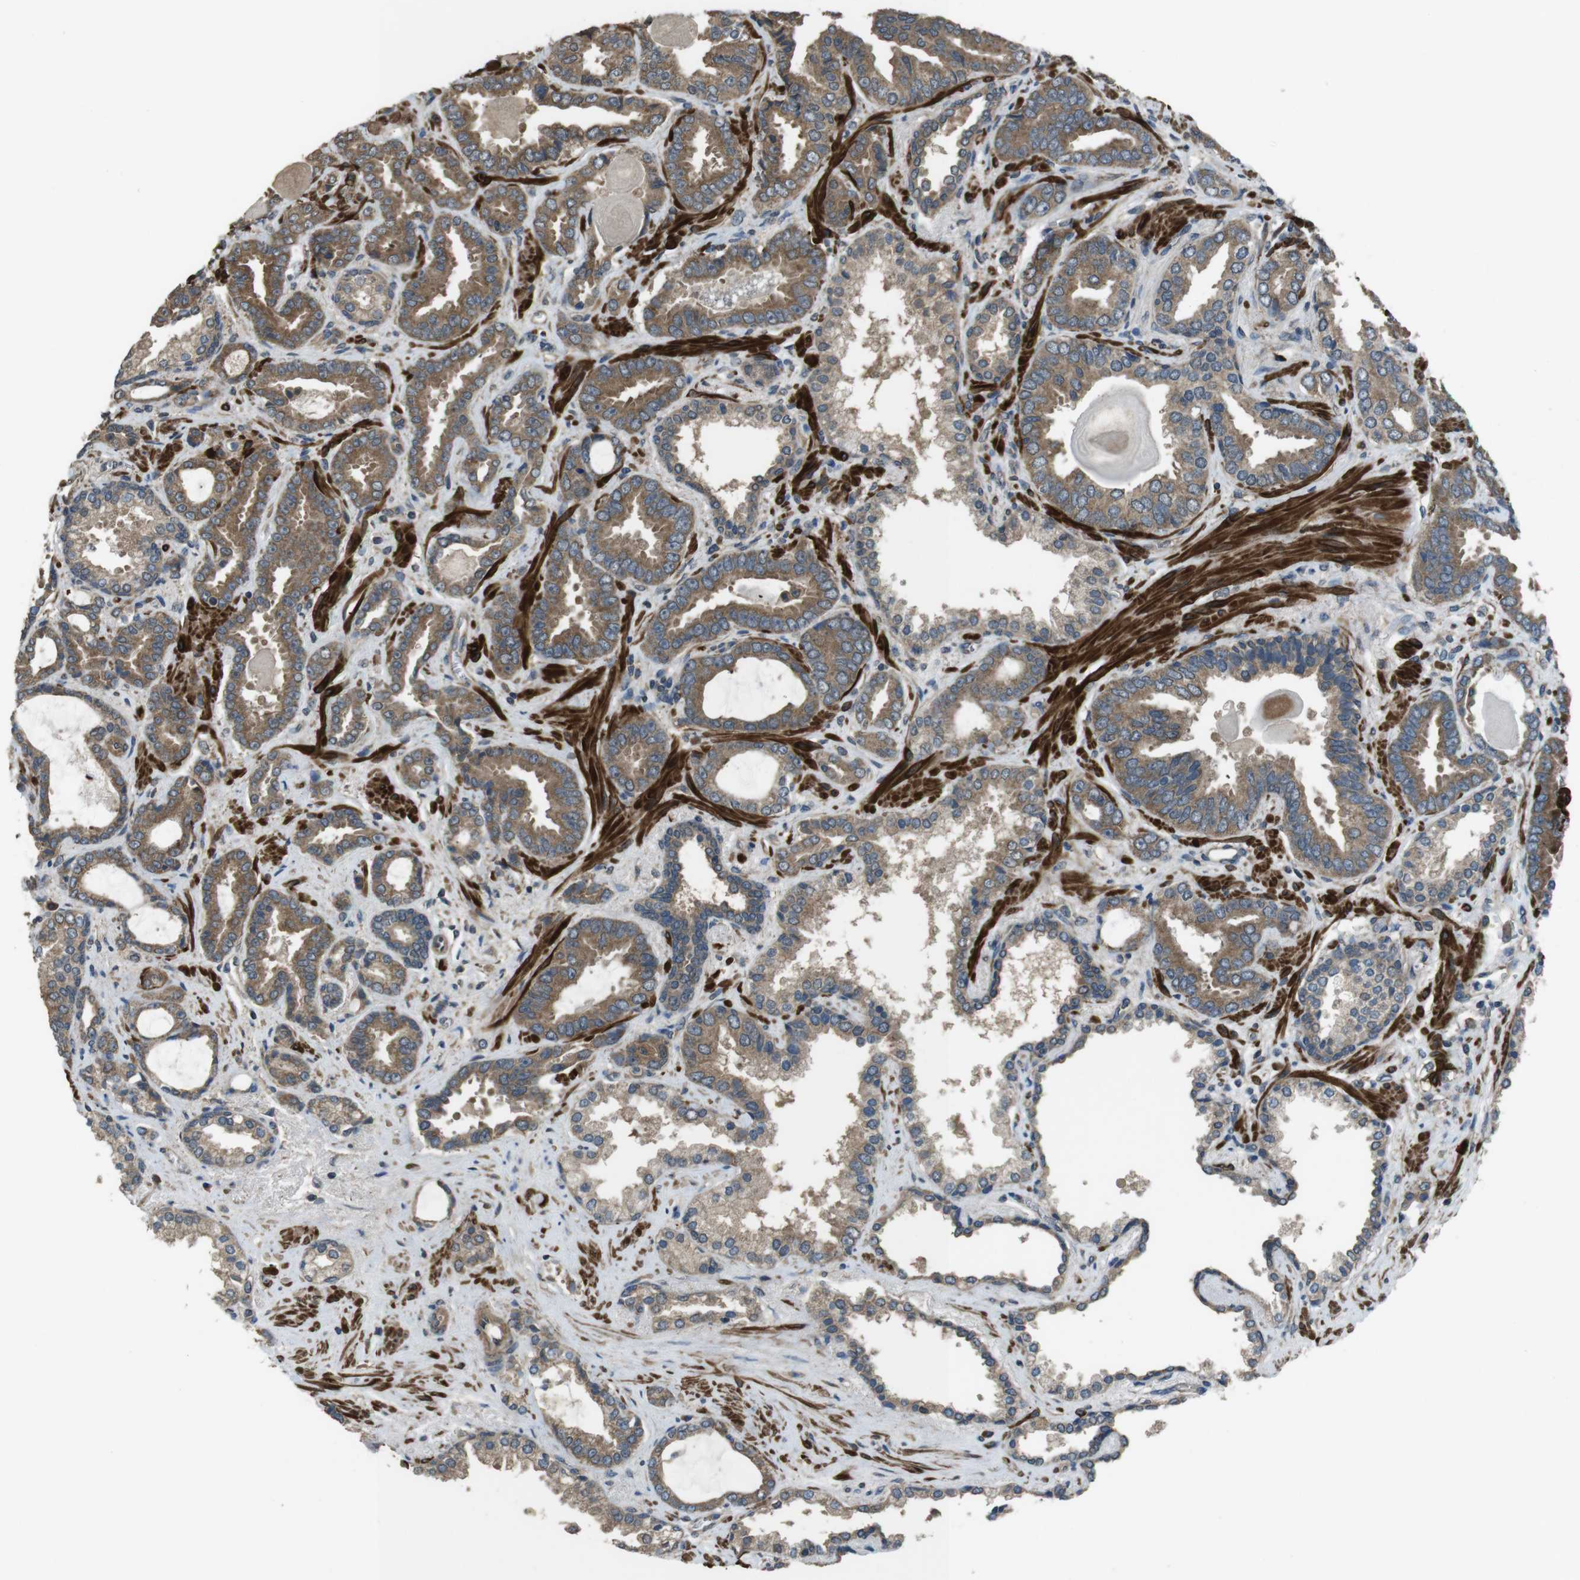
{"staining": {"intensity": "moderate", "quantity": ">75%", "location": "cytoplasmic/membranous"}, "tissue": "prostate cancer", "cell_type": "Tumor cells", "image_type": "cancer", "snomed": [{"axis": "morphology", "description": "Adenocarcinoma, Low grade"}, {"axis": "topography", "description": "Prostate"}], "caption": "Protein expression analysis of human prostate cancer (low-grade adenocarcinoma) reveals moderate cytoplasmic/membranous expression in approximately >75% of tumor cells.", "gene": "FUT2", "patient": {"sex": "male", "age": 60}}